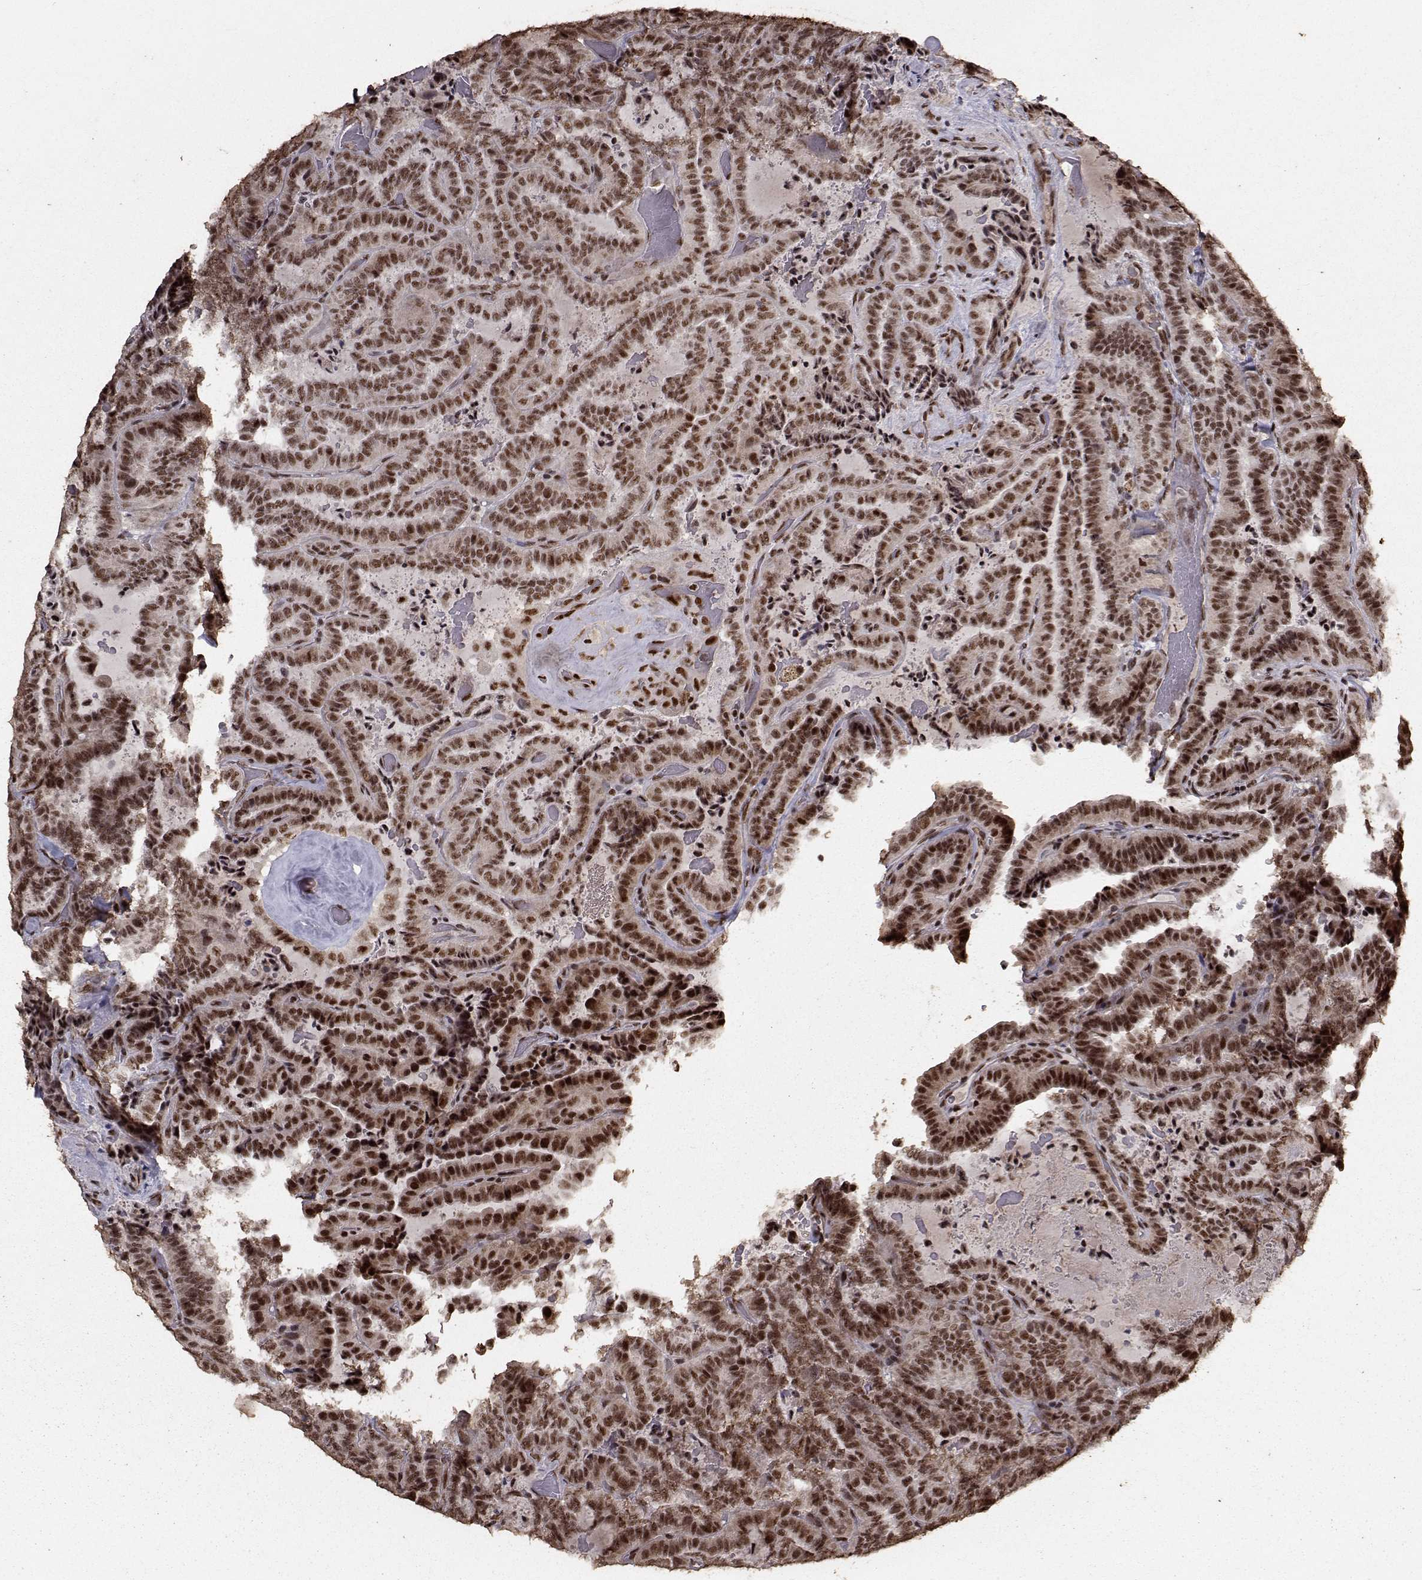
{"staining": {"intensity": "strong", "quantity": ">75%", "location": "nuclear"}, "tissue": "thyroid cancer", "cell_type": "Tumor cells", "image_type": "cancer", "snomed": [{"axis": "morphology", "description": "Papillary adenocarcinoma, NOS"}, {"axis": "topography", "description": "Thyroid gland"}], "caption": "Immunohistochemical staining of human papillary adenocarcinoma (thyroid) demonstrates high levels of strong nuclear protein staining in approximately >75% of tumor cells.", "gene": "SF1", "patient": {"sex": "female", "age": 39}}